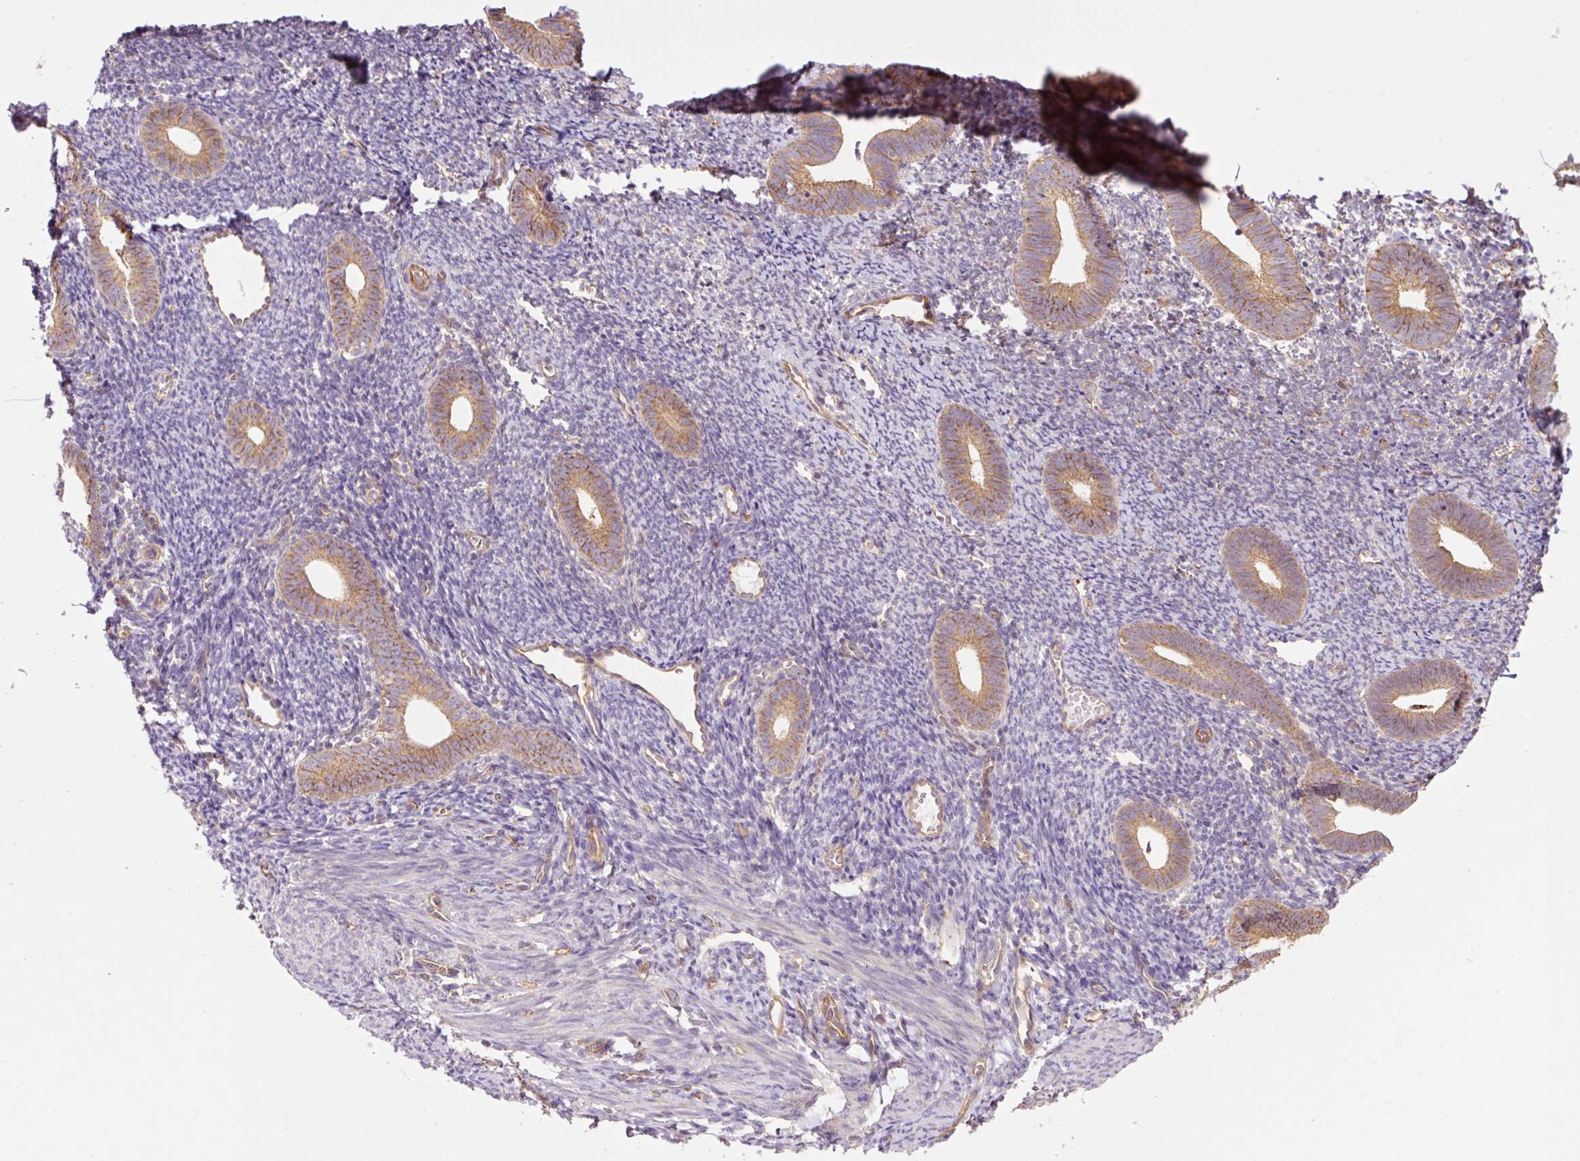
{"staining": {"intensity": "negative", "quantity": "none", "location": "none"}, "tissue": "endometrium", "cell_type": "Cells in endometrial stroma", "image_type": "normal", "snomed": [{"axis": "morphology", "description": "Normal tissue, NOS"}, {"axis": "topography", "description": "Endometrium"}], "caption": "Protein analysis of benign endometrium shows no significant positivity in cells in endometrial stroma.", "gene": "PCK2", "patient": {"sex": "female", "age": 39}}